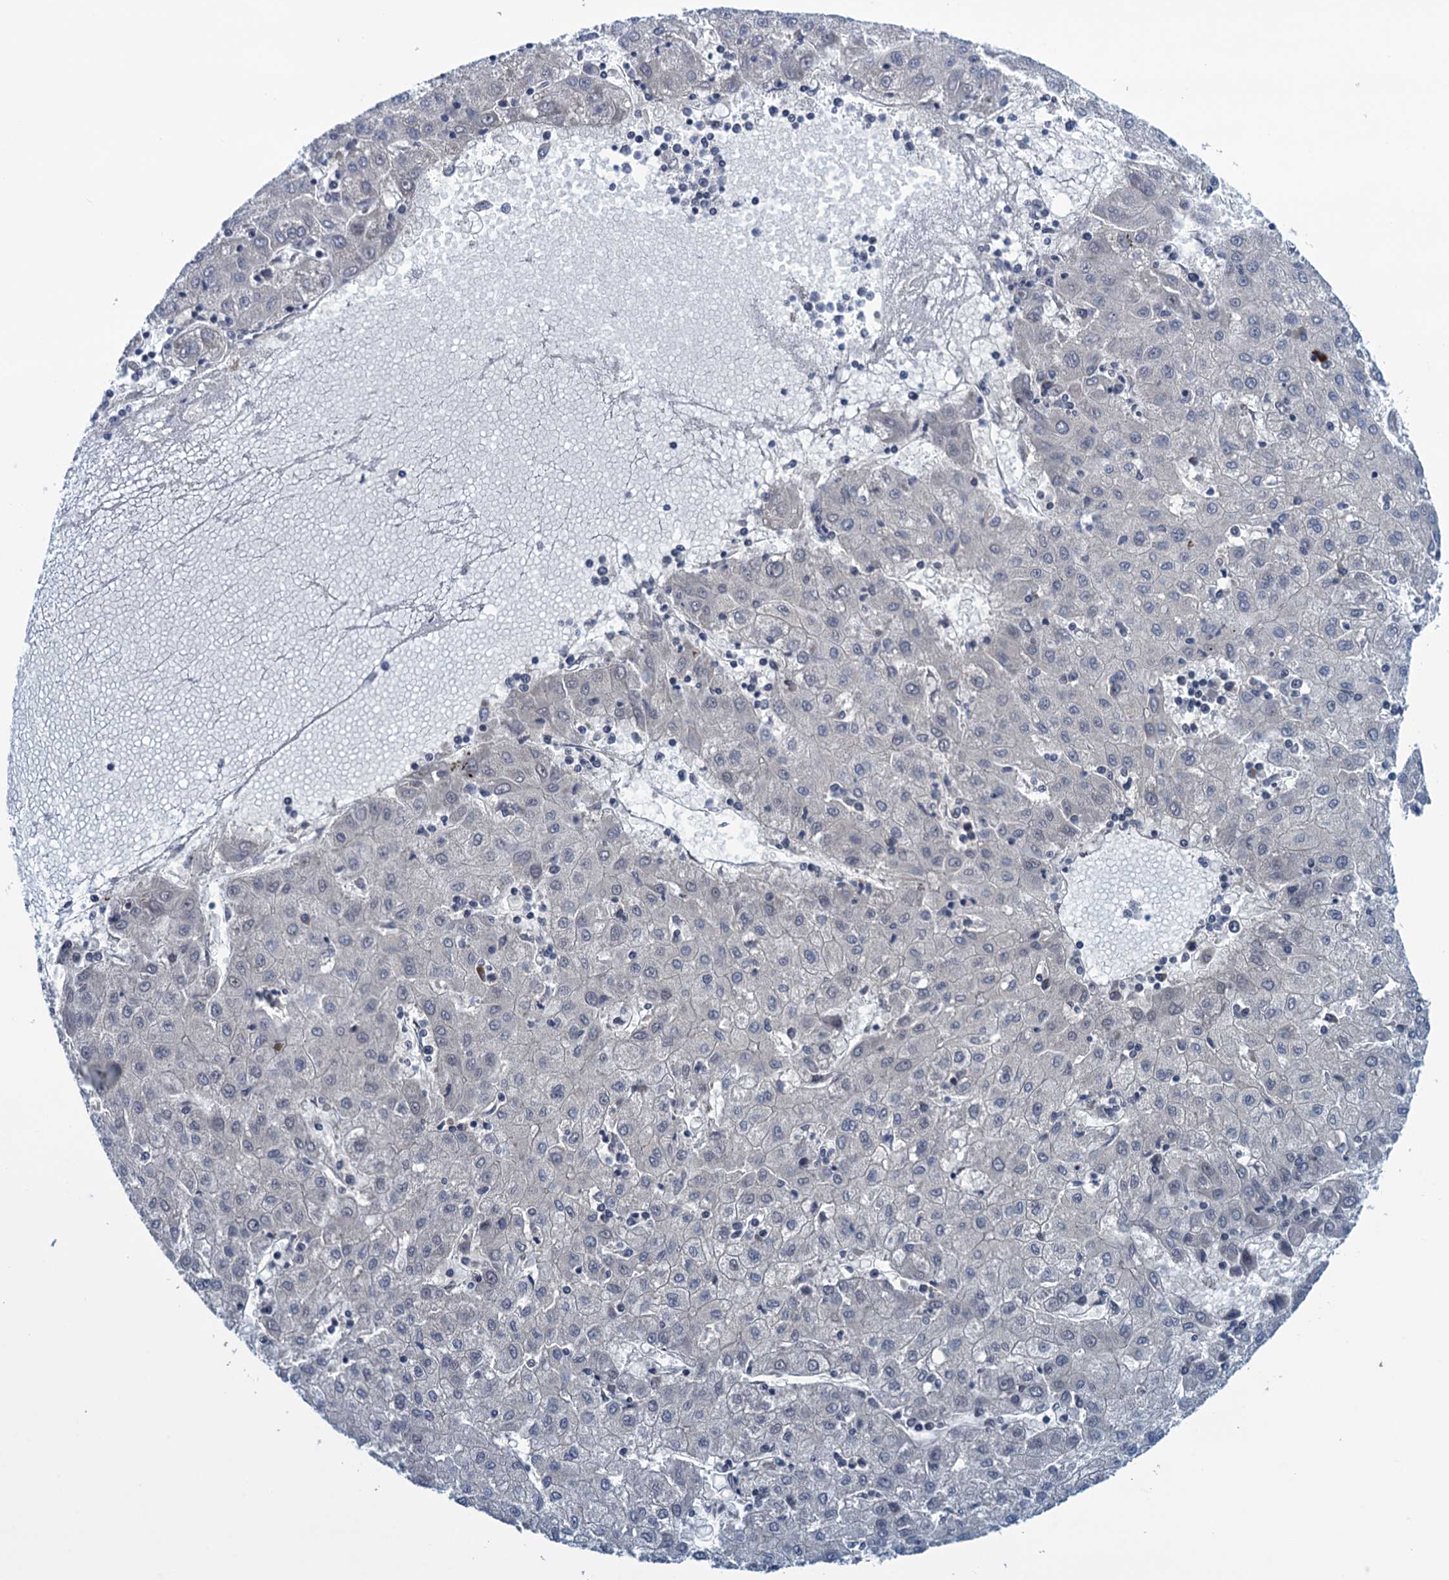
{"staining": {"intensity": "negative", "quantity": "none", "location": "none"}, "tissue": "liver cancer", "cell_type": "Tumor cells", "image_type": "cancer", "snomed": [{"axis": "morphology", "description": "Carcinoma, Hepatocellular, NOS"}, {"axis": "topography", "description": "Liver"}], "caption": "DAB immunohistochemical staining of hepatocellular carcinoma (liver) shows no significant positivity in tumor cells.", "gene": "SAE1", "patient": {"sex": "male", "age": 72}}